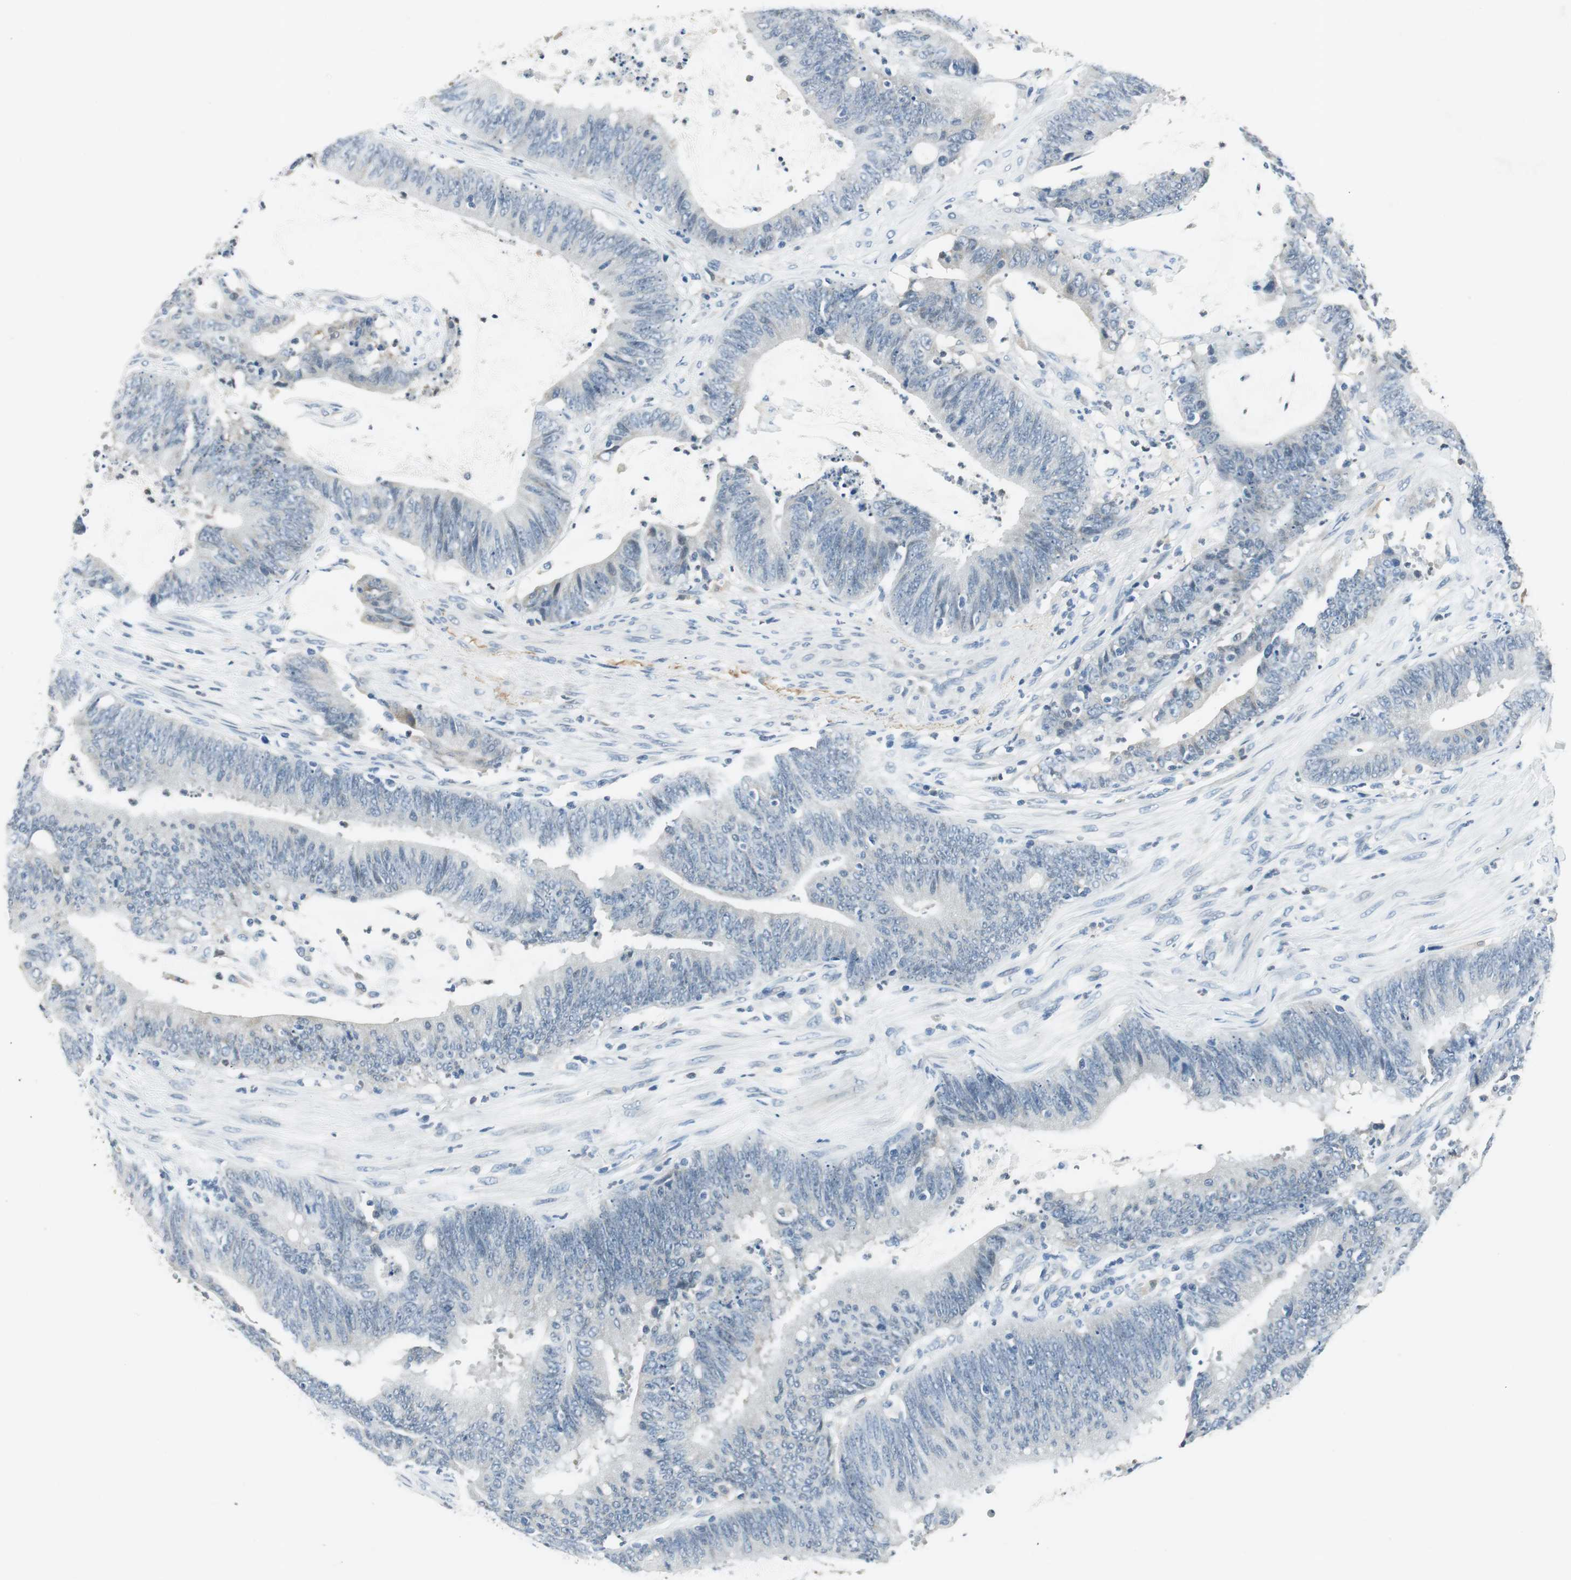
{"staining": {"intensity": "negative", "quantity": "none", "location": "none"}, "tissue": "colorectal cancer", "cell_type": "Tumor cells", "image_type": "cancer", "snomed": [{"axis": "morphology", "description": "Adenocarcinoma, NOS"}, {"axis": "topography", "description": "Rectum"}], "caption": "This histopathology image is of colorectal cancer stained with IHC to label a protein in brown with the nuclei are counter-stained blue. There is no staining in tumor cells. (DAB immunohistochemistry (IHC) with hematoxylin counter stain).", "gene": "ME1", "patient": {"sex": "female", "age": 66}}